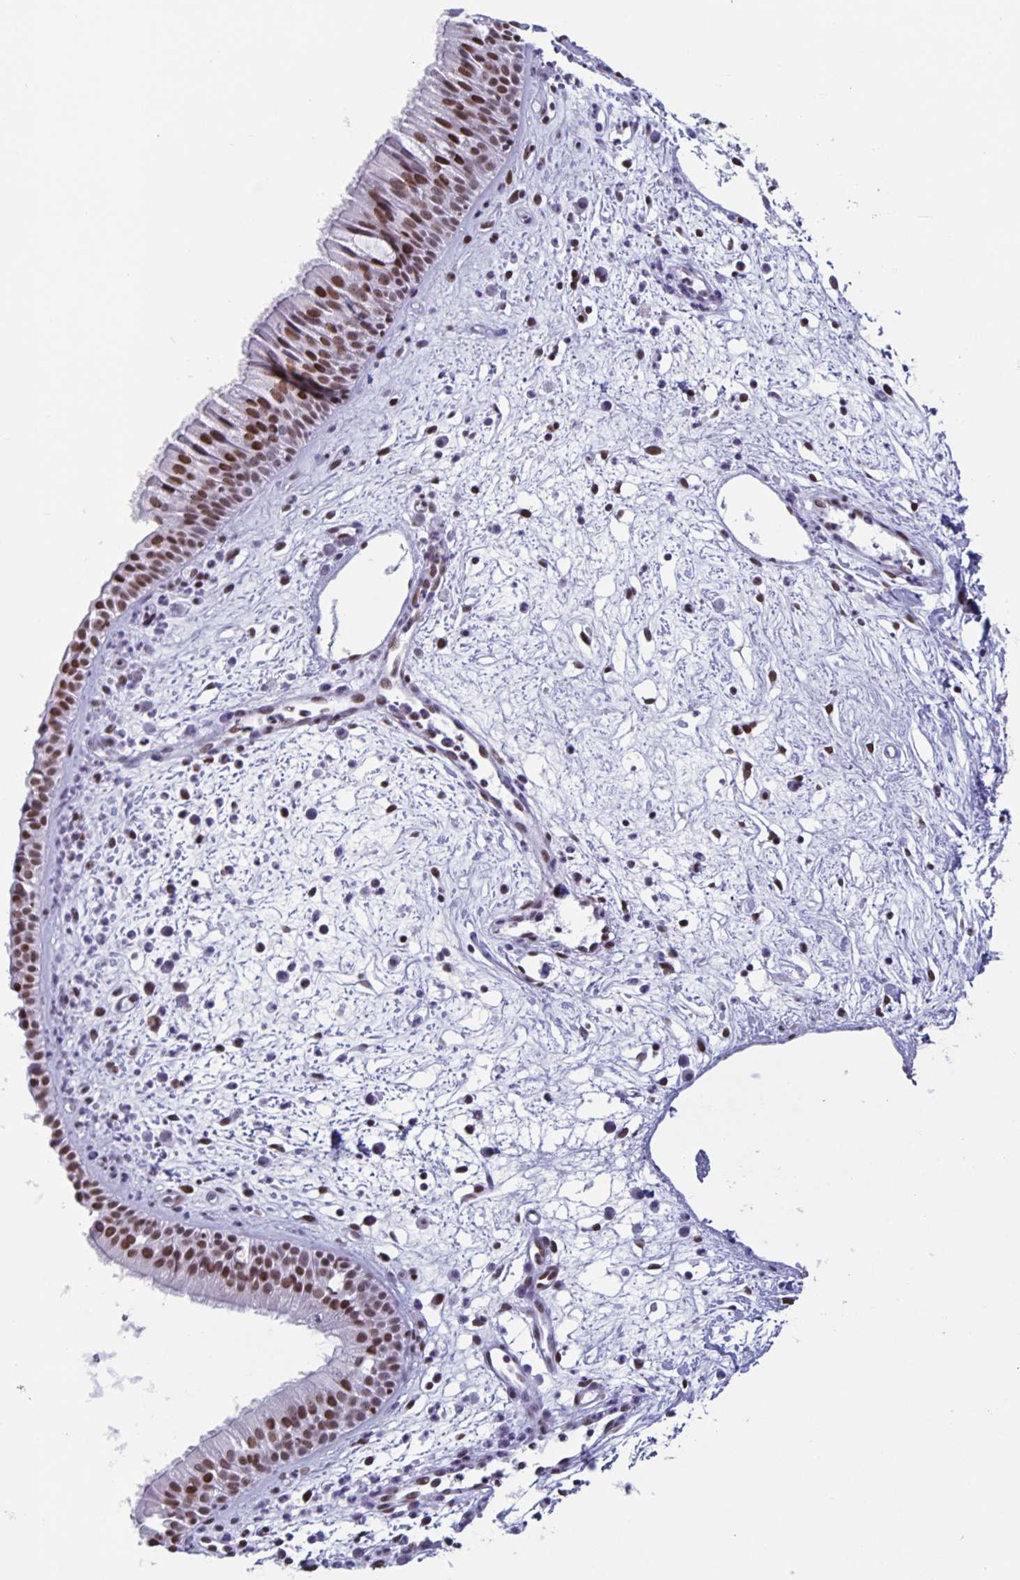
{"staining": {"intensity": "moderate", "quantity": ">75%", "location": "nuclear"}, "tissue": "nasopharynx", "cell_type": "Respiratory epithelial cells", "image_type": "normal", "snomed": [{"axis": "morphology", "description": "Normal tissue, NOS"}, {"axis": "topography", "description": "Nasopharynx"}], "caption": "About >75% of respiratory epithelial cells in benign nasopharynx exhibit moderate nuclear protein expression as visualized by brown immunohistochemical staining.", "gene": "JUND", "patient": {"sex": "male", "age": 65}}